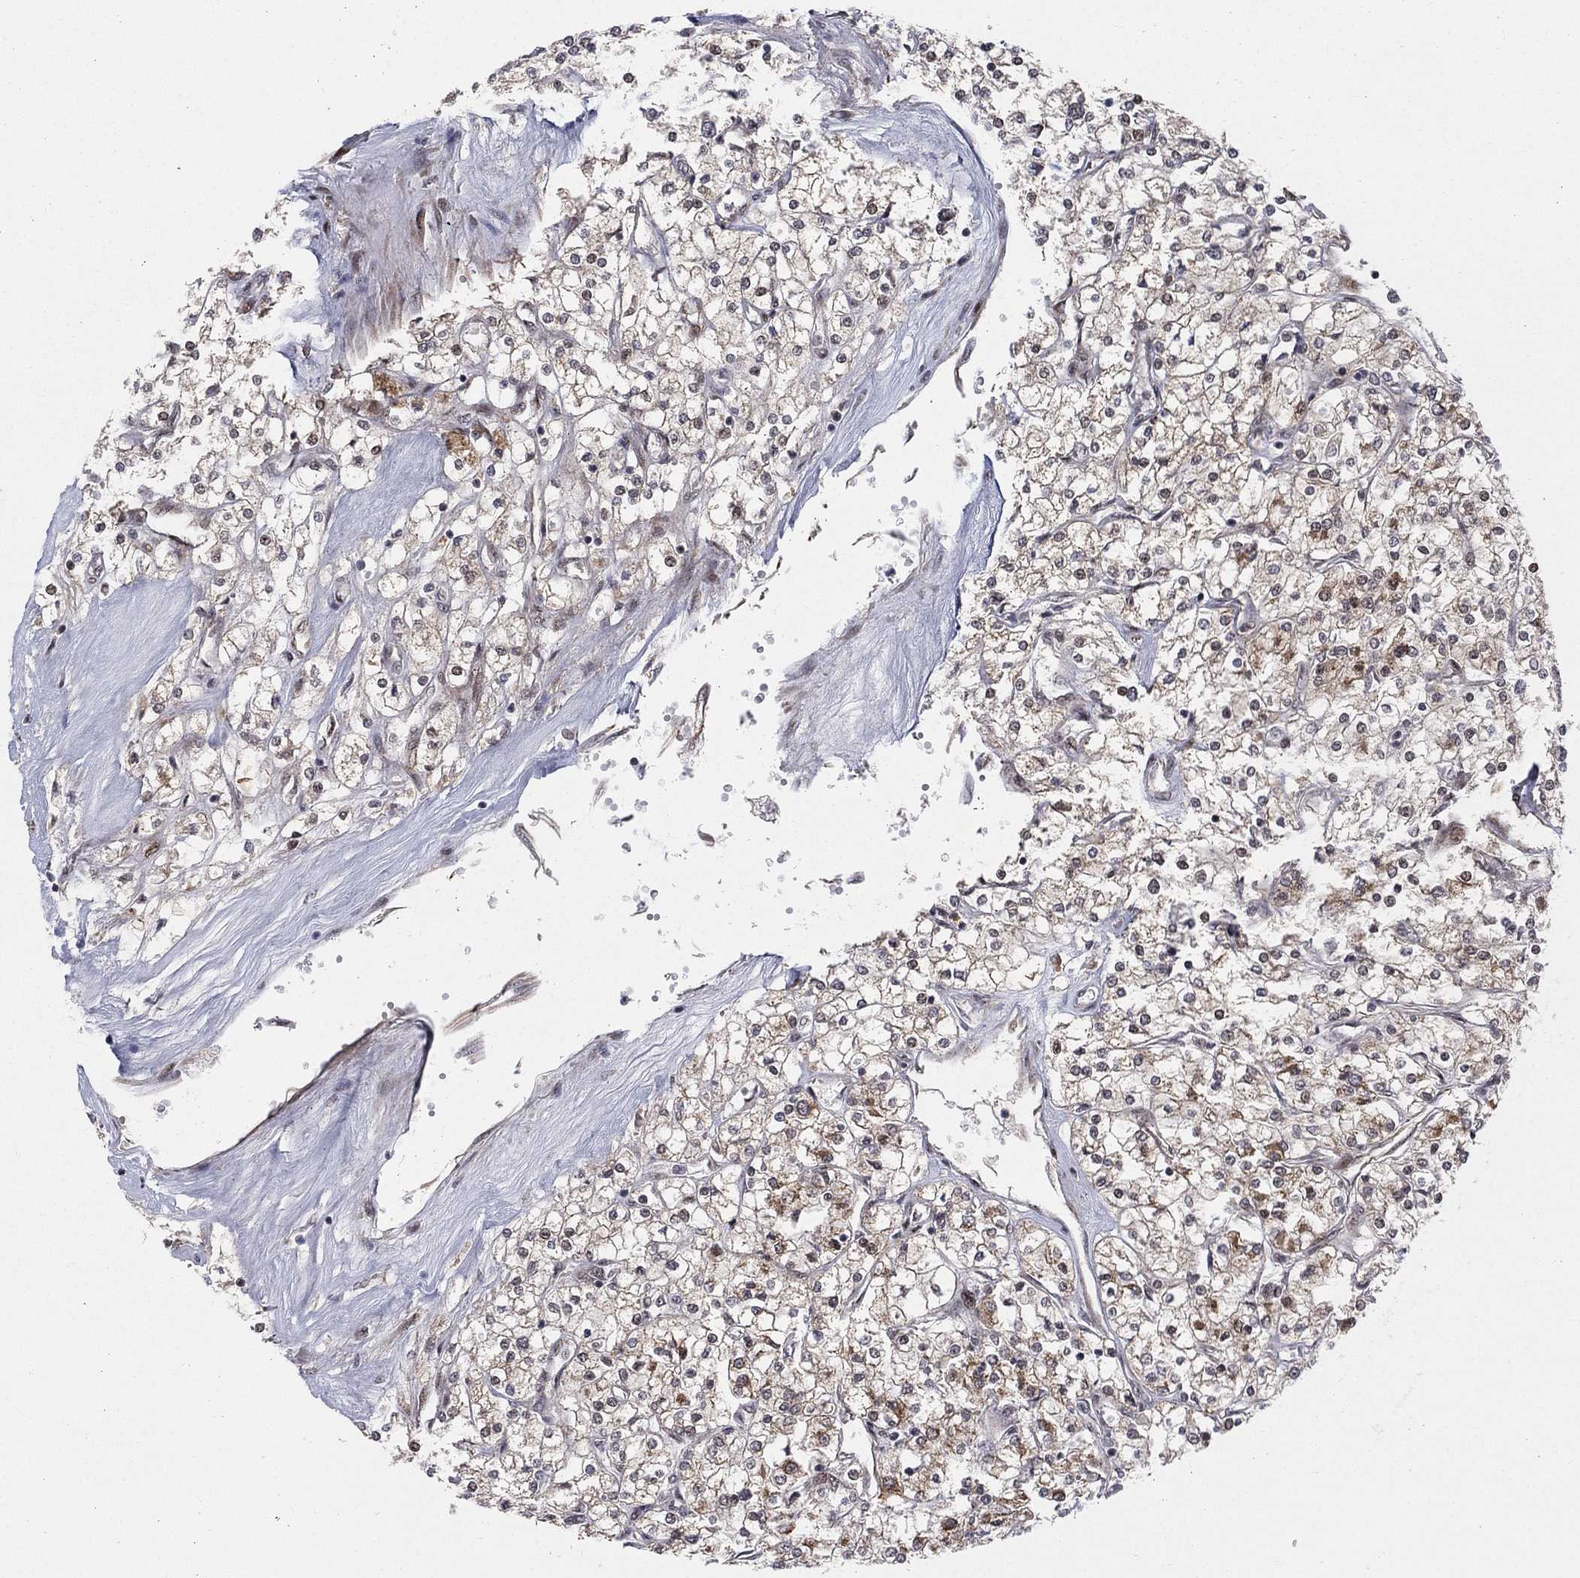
{"staining": {"intensity": "moderate", "quantity": ">75%", "location": "cytoplasmic/membranous"}, "tissue": "renal cancer", "cell_type": "Tumor cells", "image_type": "cancer", "snomed": [{"axis": "morphology", "description": "Adenocarcinoma, NOS"}, {"axis": "topography", "description": "Kidney"}], "caption": "The photomicrograph shows staining of renal cancer, revealing moderate cytoplasmic/membranous protein expression (brown color) within tumor cells.", "gene": "ZNF395", "patient": {"sex": "male", "age": 80}}